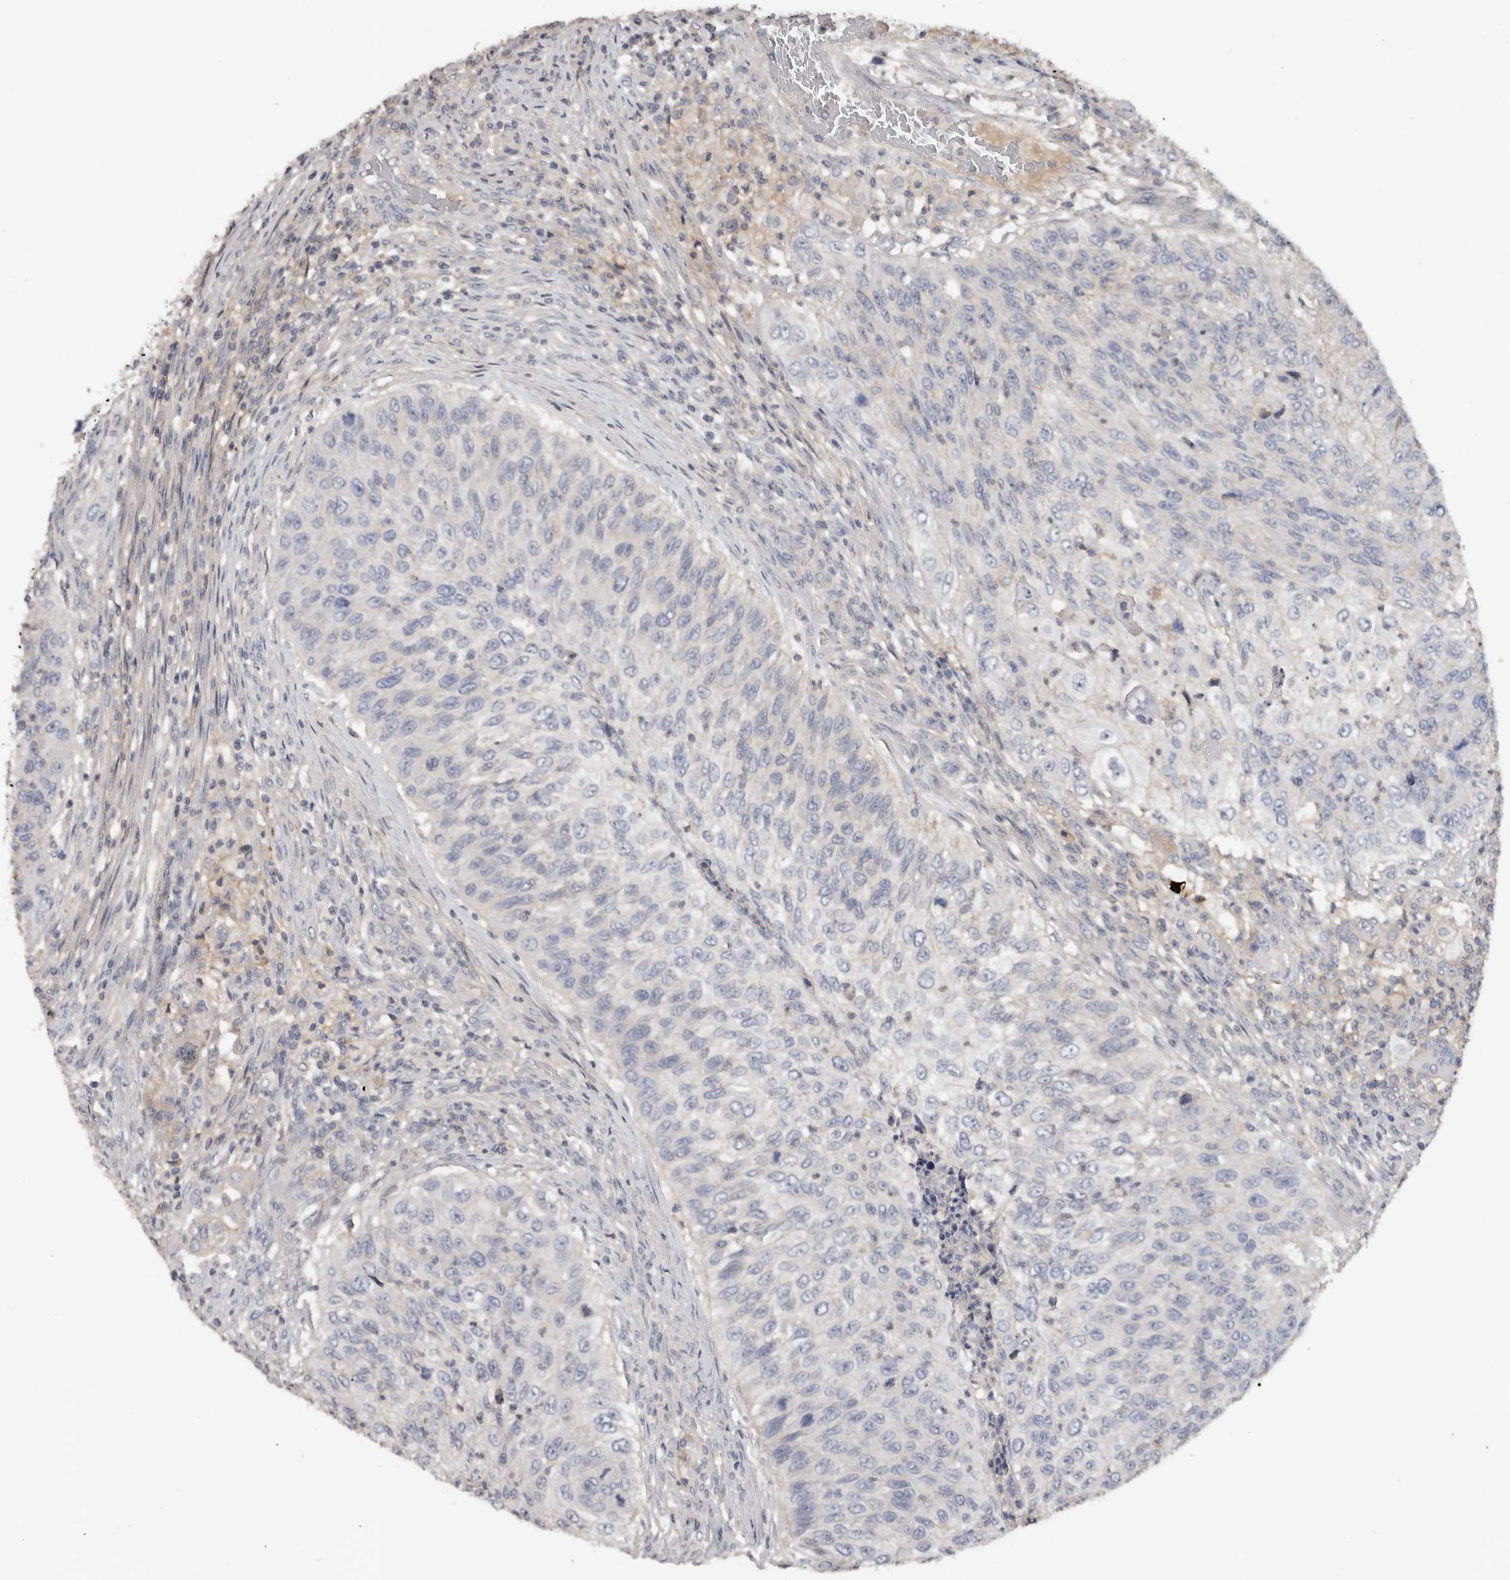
{"staining": {"intensity": "negative", "quantity": "none", "location": "none"}, "tissue": "urothelial cancer", "cell_type": "Tumor cells", "image_type": "cancer", "snomed": [{"axis": "morphology", "description": "Urothelial carcinoma, High grade"}, {"axis": "topography", "description": "Urinary bladder"}], "caption": "Urothelial cancer stained for a protein using immunohistochemistry reveals no positivity tumor cells.", "gene": "WDTC1", "patient": {"sex": "female", "age": 60}}